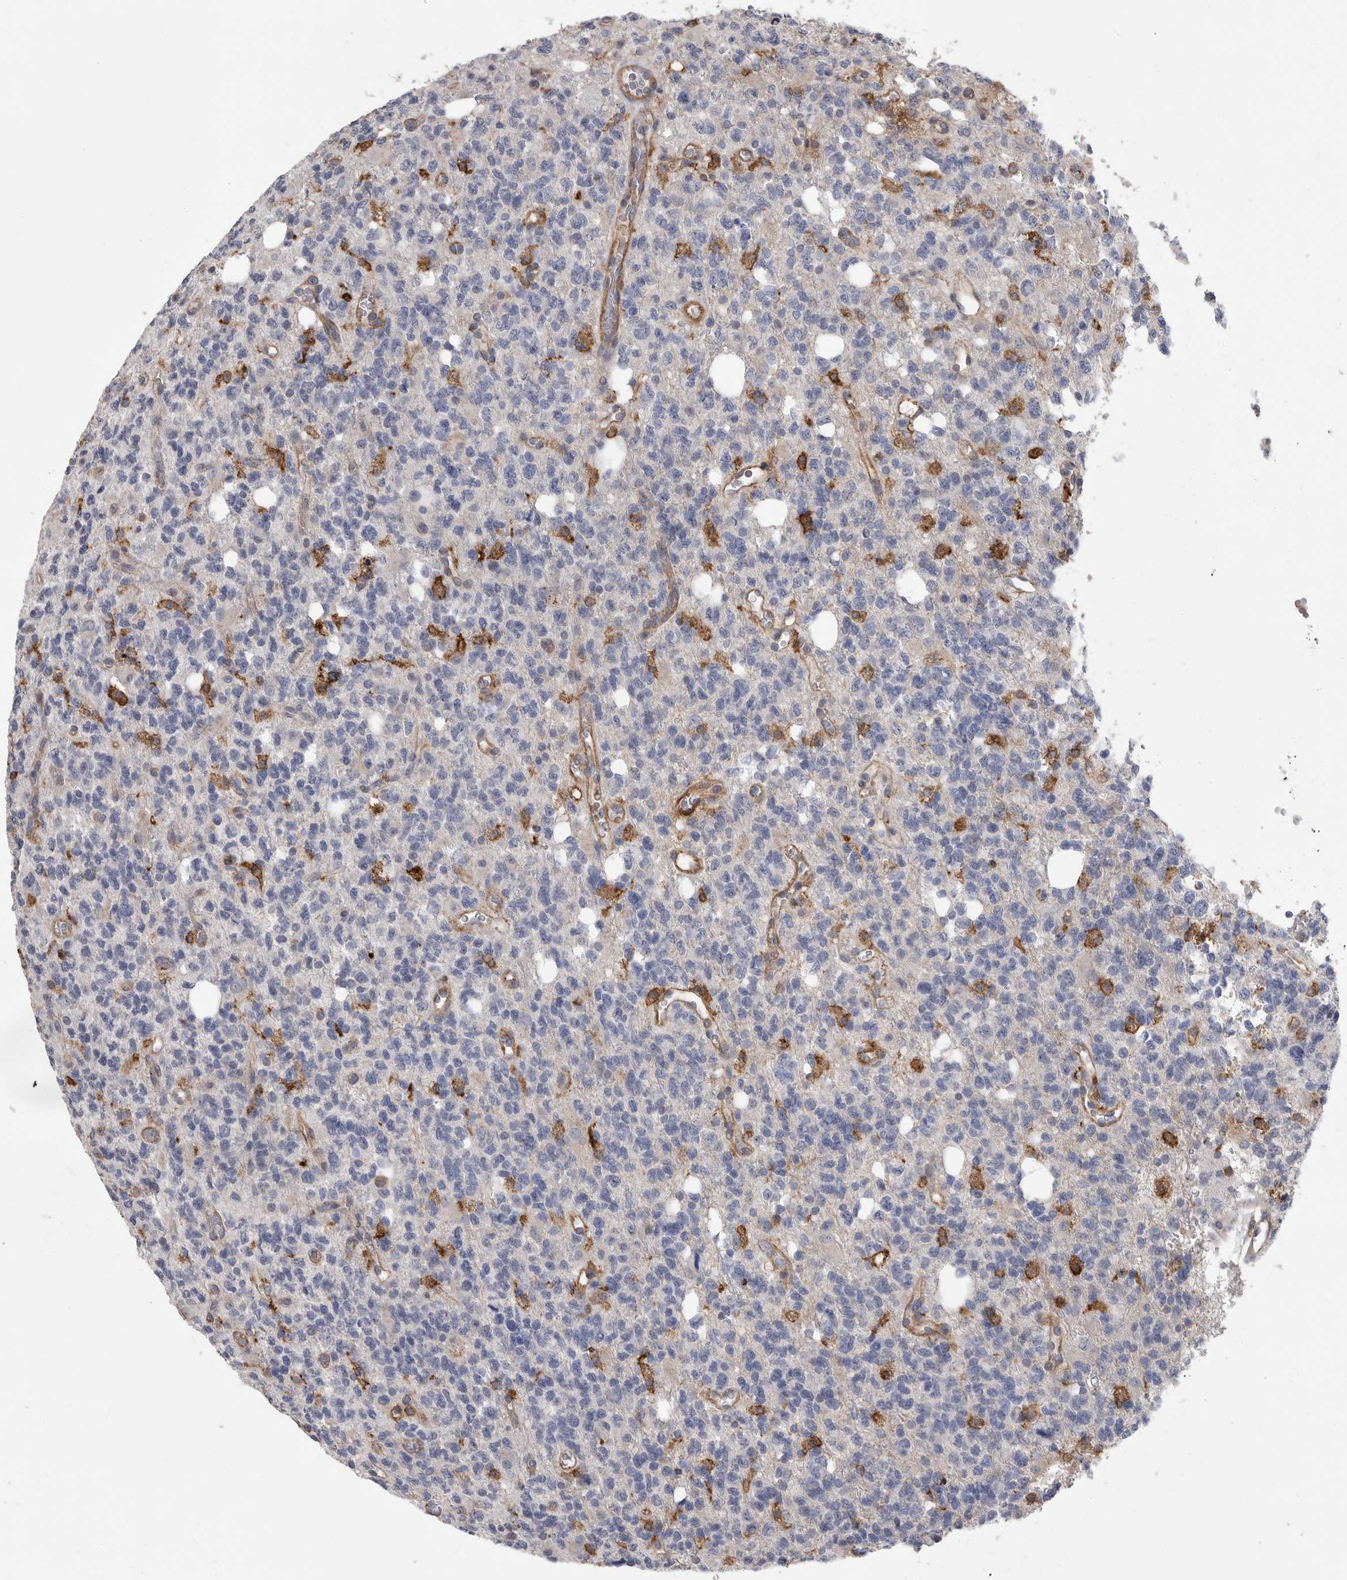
{"staining": {"intensity": "negative", "quantity": "none", "location": "none"}, "tissue": "glioma", "cell_type": "Tumor cells", "image_type": "cancer", "snomed": [{"axis": "morphology", "description": "Glioma, malignant, High grade"}, {"axis": "topography", "description": "Brain"}], "caption": "The image reveals no staining of tumor cells in glioma. (DAB (3,3'-diaminobenzidine) immunohistochemistry with hematoxylin counter stain).", "gene": "SIGLEC10", "patient": {"sex": "female", "age": 62}}